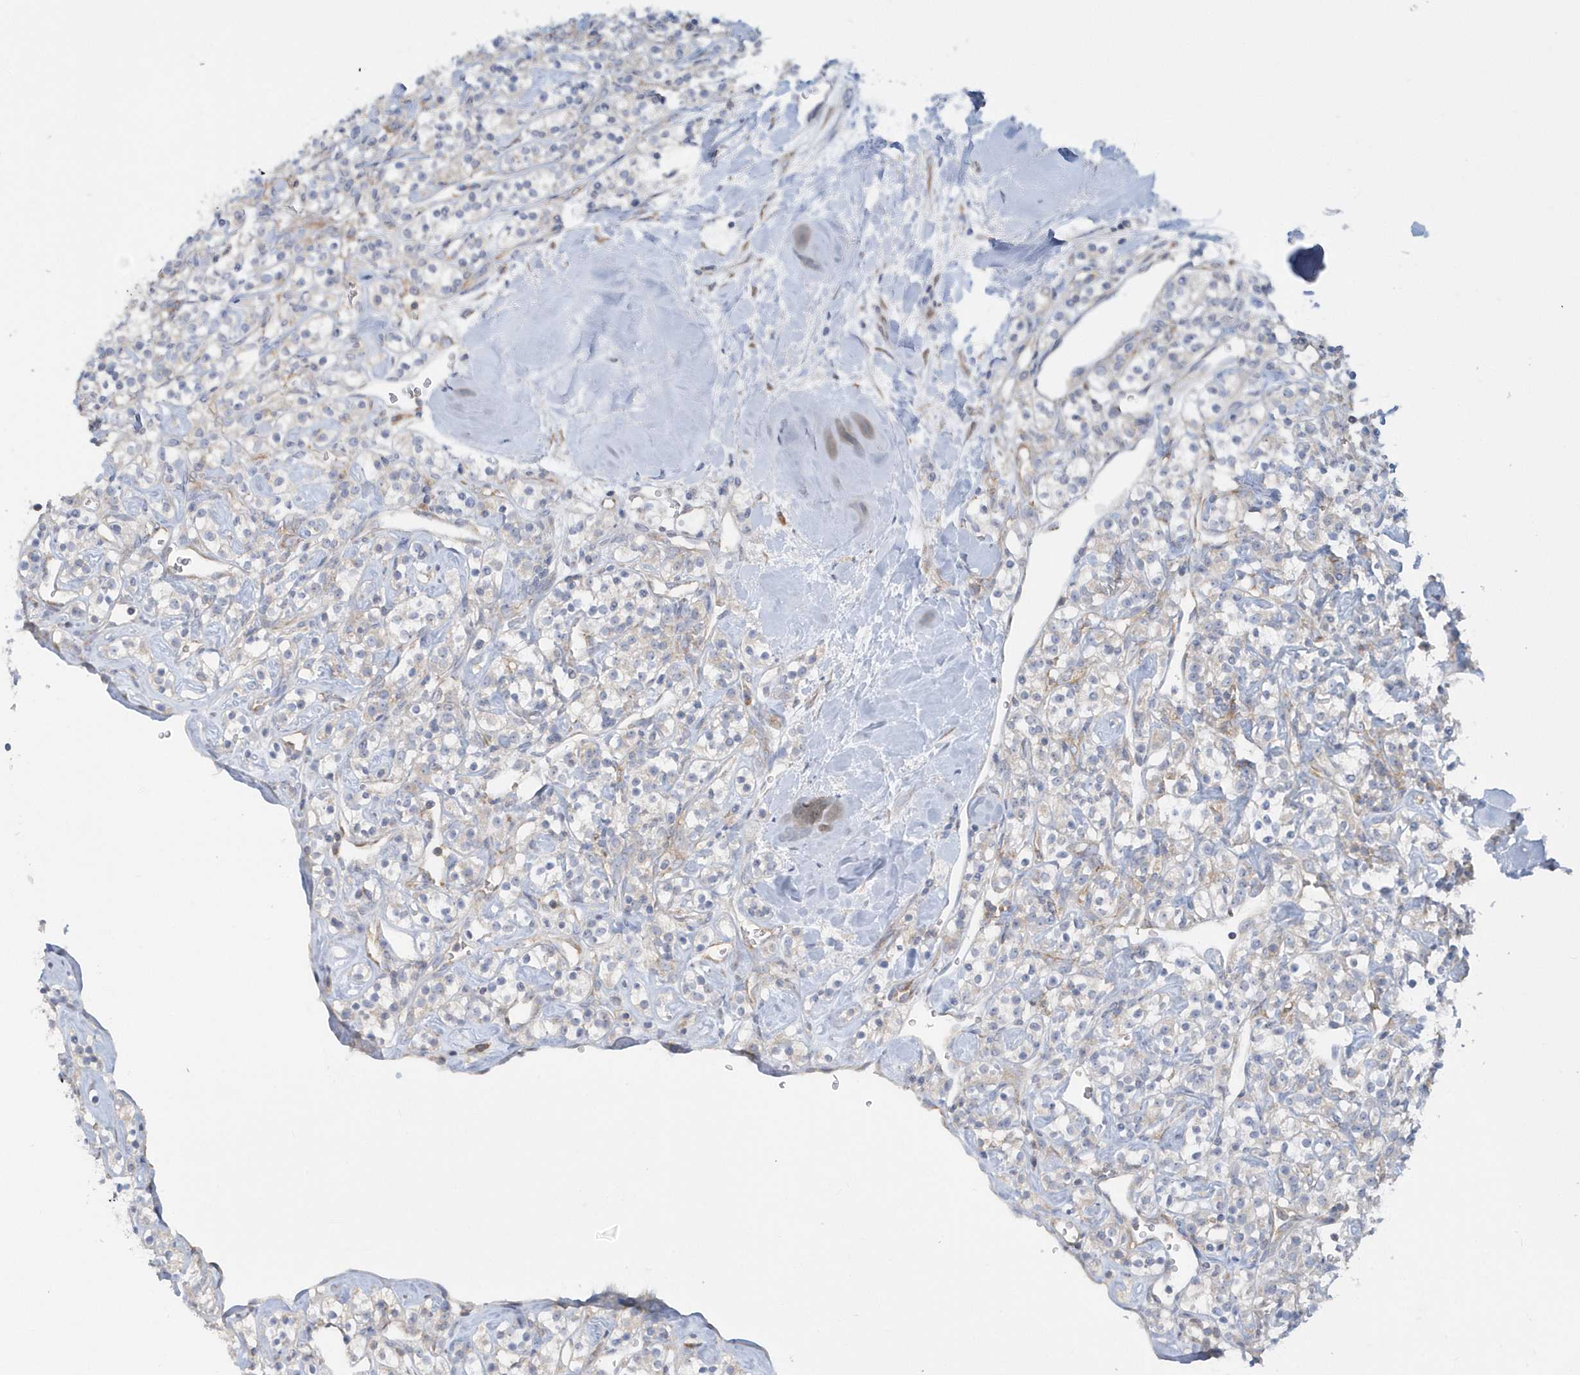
{"staining": {"intensity": "negative", "quantity": "none", "location": "none"}, "tissue": "renal cancer", "cell_type": "Tumor cells", "image_type": "cancer", "snomed": [{"axis": "morphology", "description": "Adenocarcinoma, NOS"}, {"axis": "topography", "description": "Kidney"}], "caption": "The image reveals no significant positivity in tumor cells of adenocarcinoma (renal).", "gene": "EIF3C", "patient": {"sex": "male", "age": 77}}